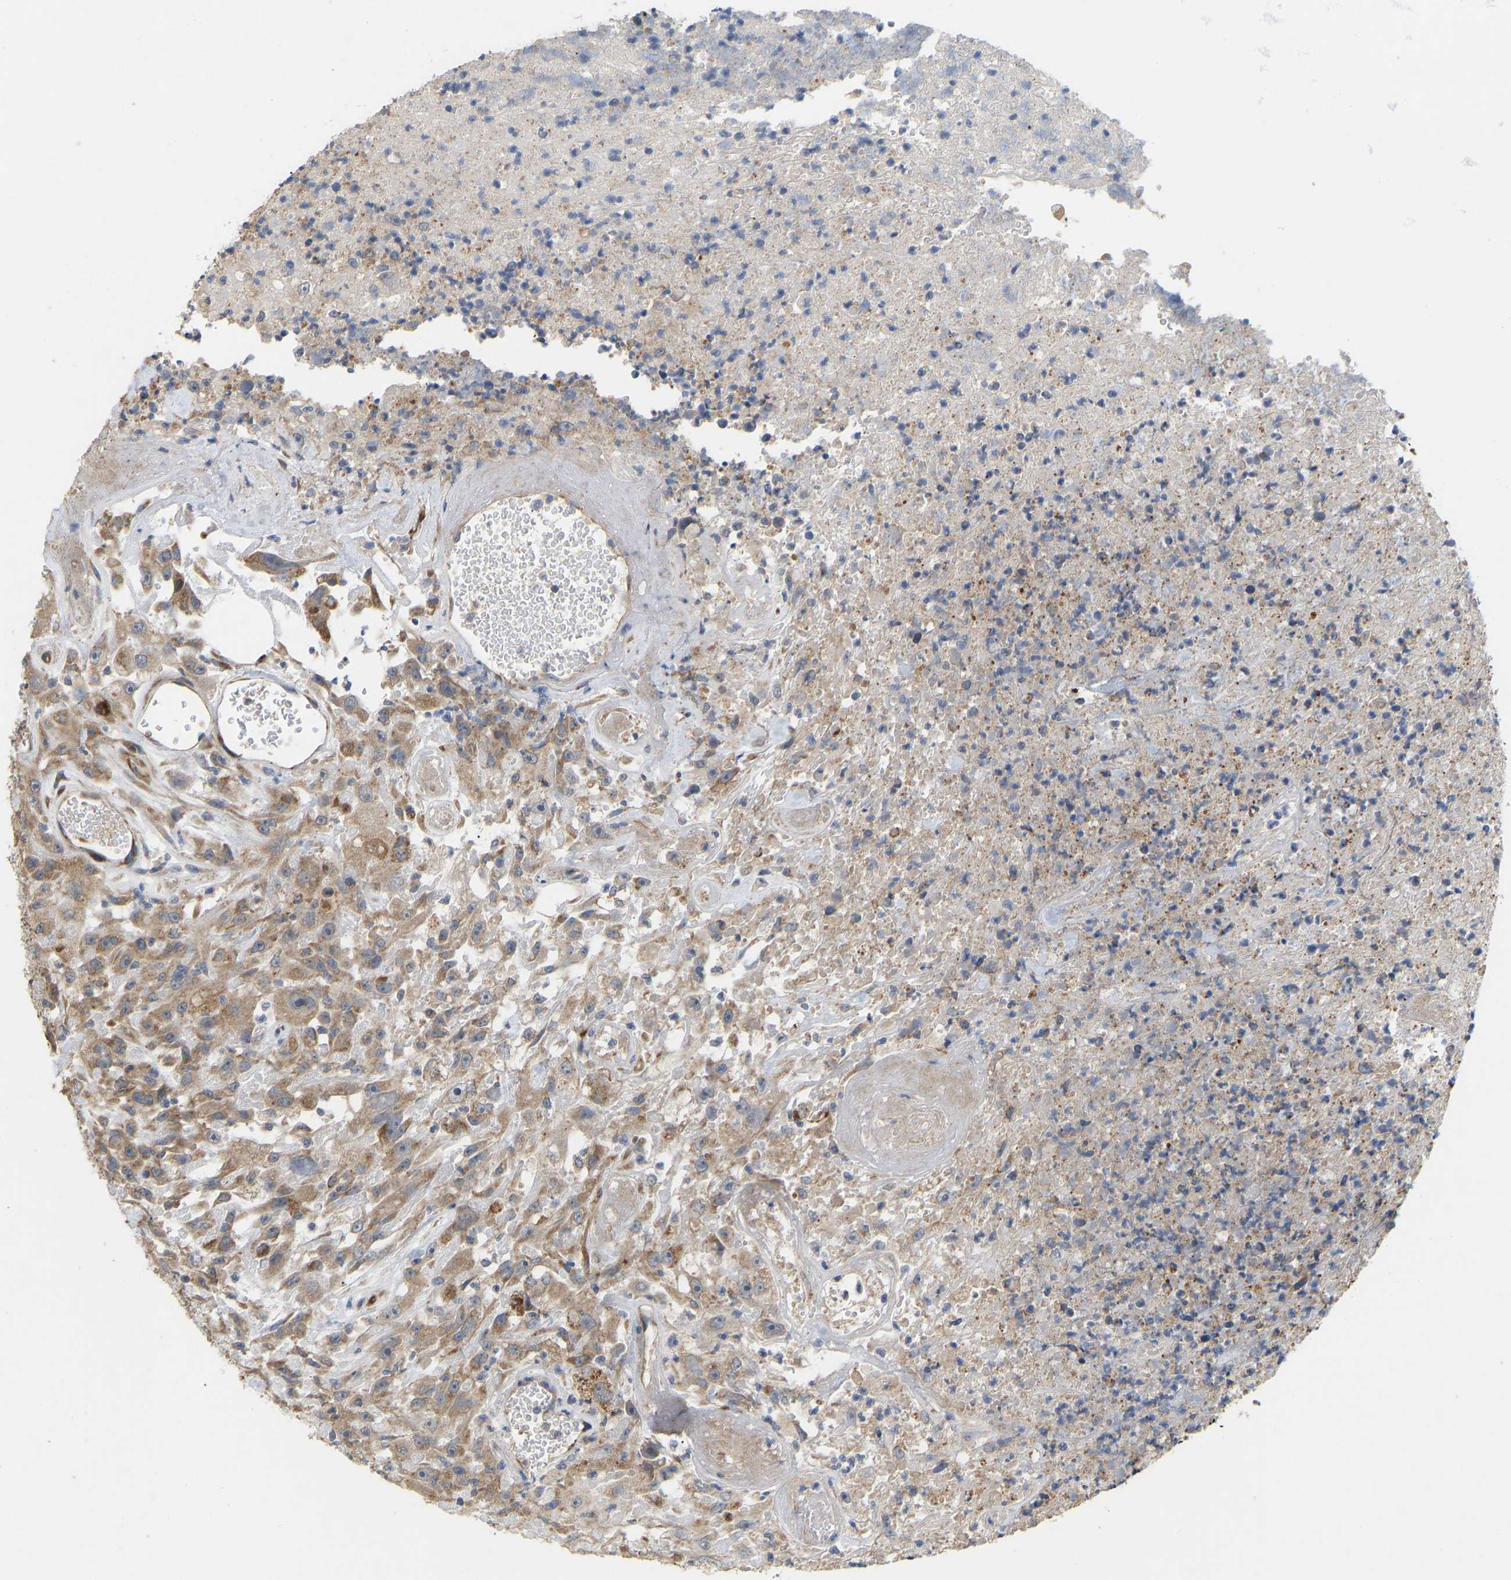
{"staining": {"intensity": "moderate", "quantity": ">75%", "location": "cytoplasmic/membranous"}, "tissue": "urothelial cancer", "cell_type": "Tumor cells", "image_type": "cancer", "snomed": [{"axis": "morphology", "description": "Urothelial carcinoma, Low grade"}, {"axis": "topography", "description": "Urinary bladder"}], "caption": "A brown stain labels moderate cytoplasmic/membranous expression of a protein in urothelial carcinoma (low-grade) tumor cells.", "gene": "HACD2", "patient": {"sex": "female", "age": 73}}